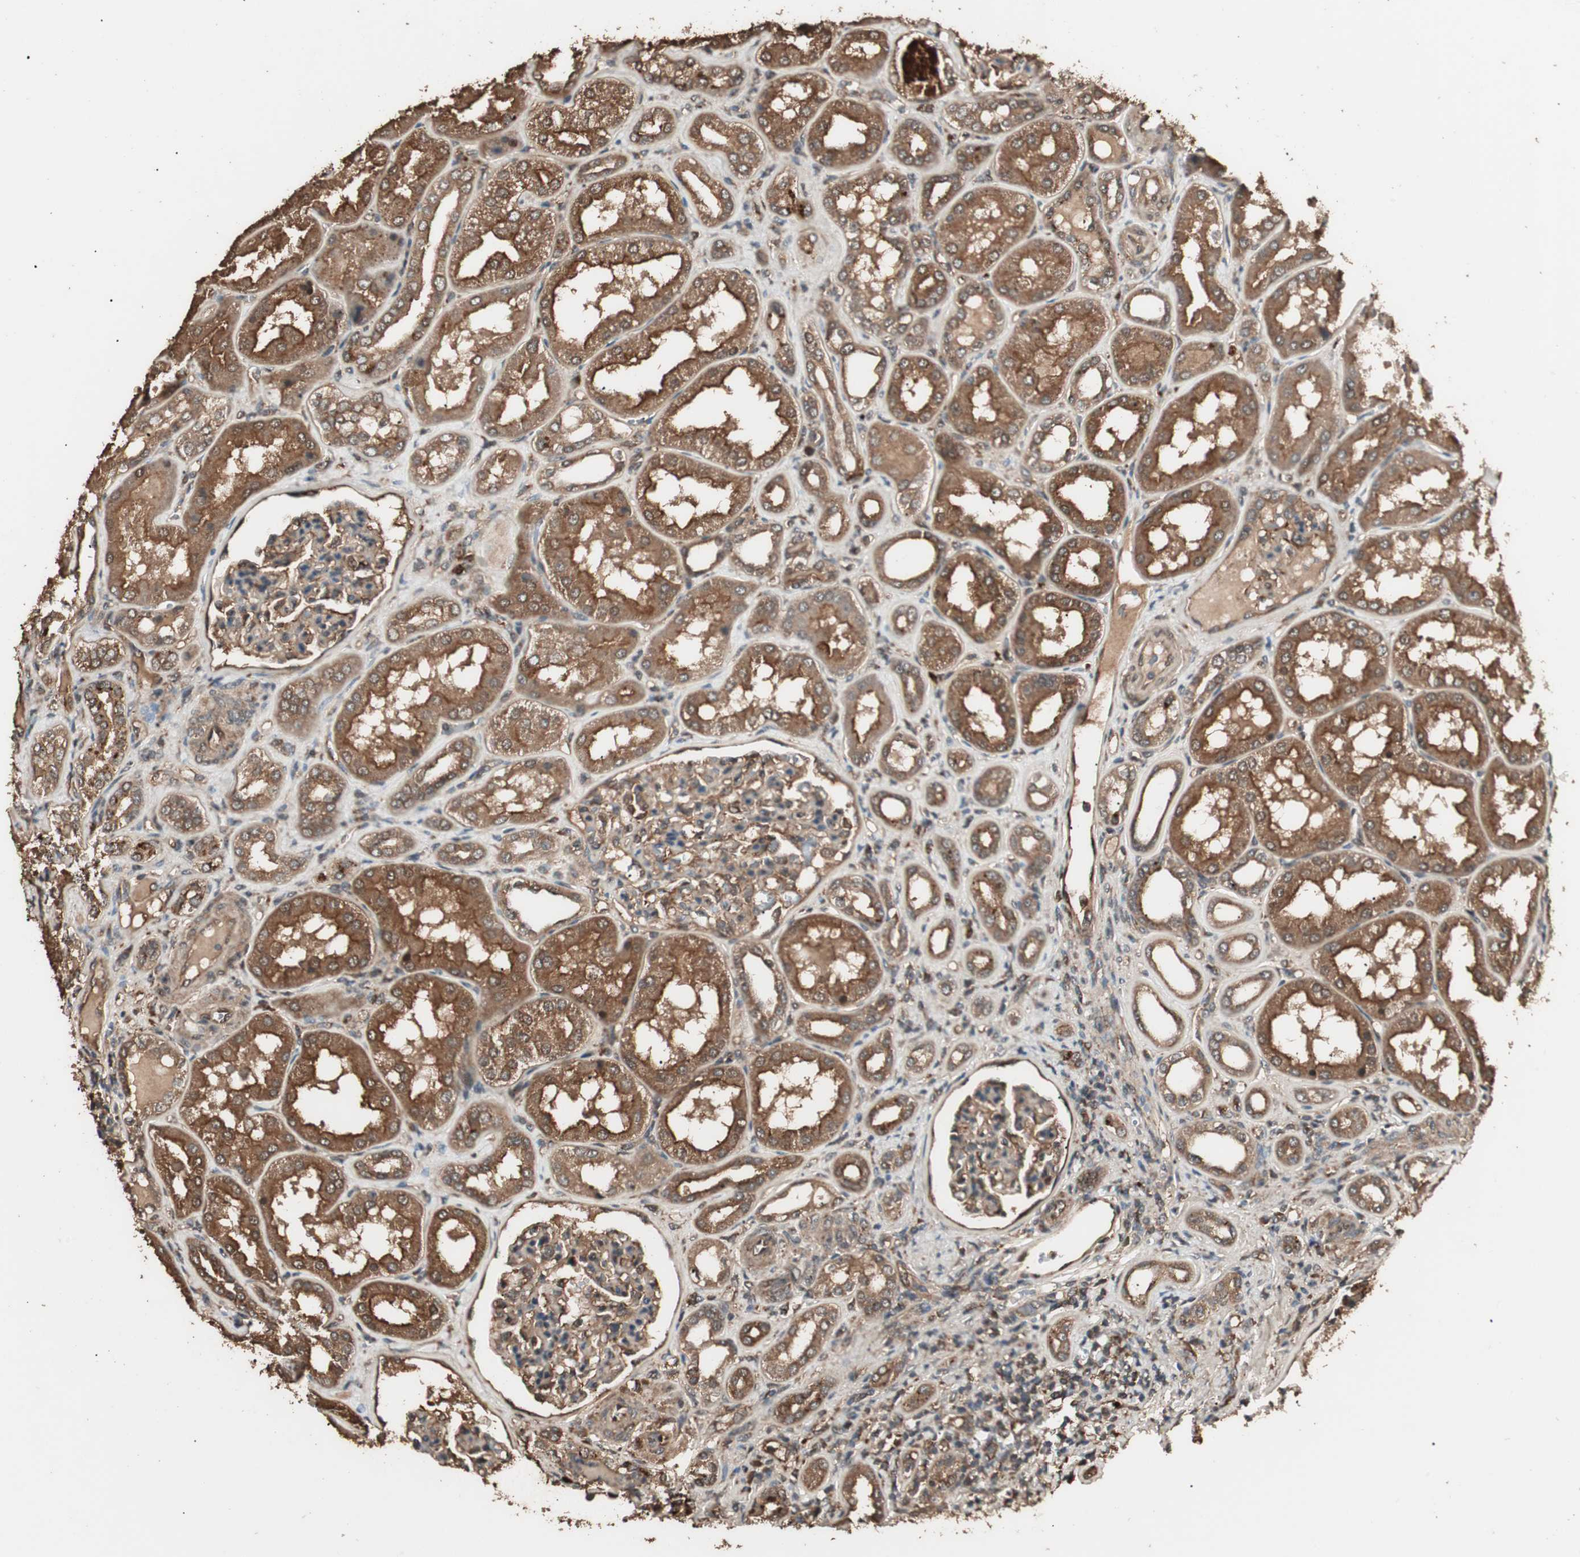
{"staining": {"intensity": "moderate", "quantity": ">75%", "location": "cytoplasmic/membranous"}, "tissue": "kidney", "cell_type": "Cells in glomeruli", "image_type": "normal", "snomed": [{"axis": "morphology", "description": "Normal tissue, NOS"}, {"axis": "topography", "description": "Kidney"}], "caption": "Cells in glomeruli reveal moderate cytoplasmic/membranous positivity in approximately >75% of cells in normal kidney. Using DAB (brown) and hematoxylin (blue) stains, captured at high magnification using brightfield microscopy.", "gene": "CCN4", "patient": {"sex": "female", "age": 56}}